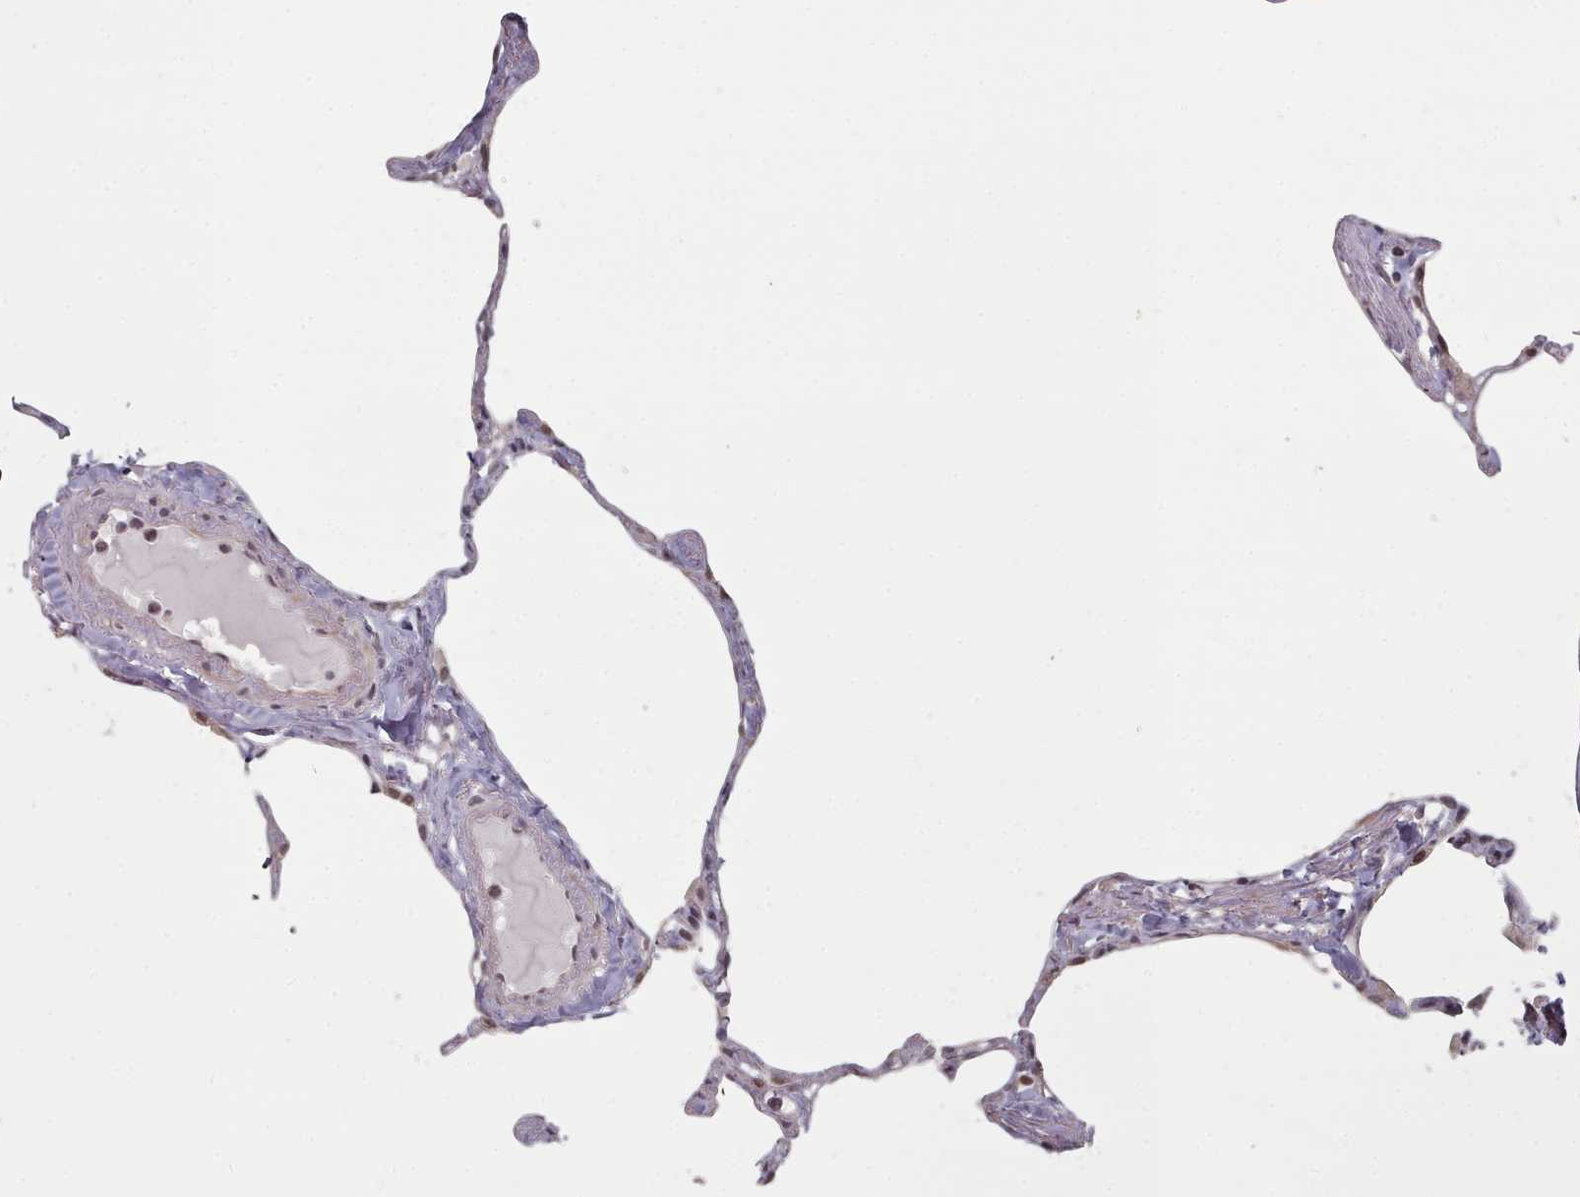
{"staining": {"intensity": "negative", "quantity": "none", "location": "none"}, "tissue": "lung", "cell_type": "Alveolar cells", "image_type": "normal", "snomed": [{"axis": "morphology", "description": "Normal tissue, NOS"}, {"axis": "topography", "description": "Lung"}], "caption": "DAB immunohistochemical staining of normal lung demonstrates no significant positivity in alveolar cells.", "gene": "HYAL3", "patient": {"sex": "male", "age": 65}}